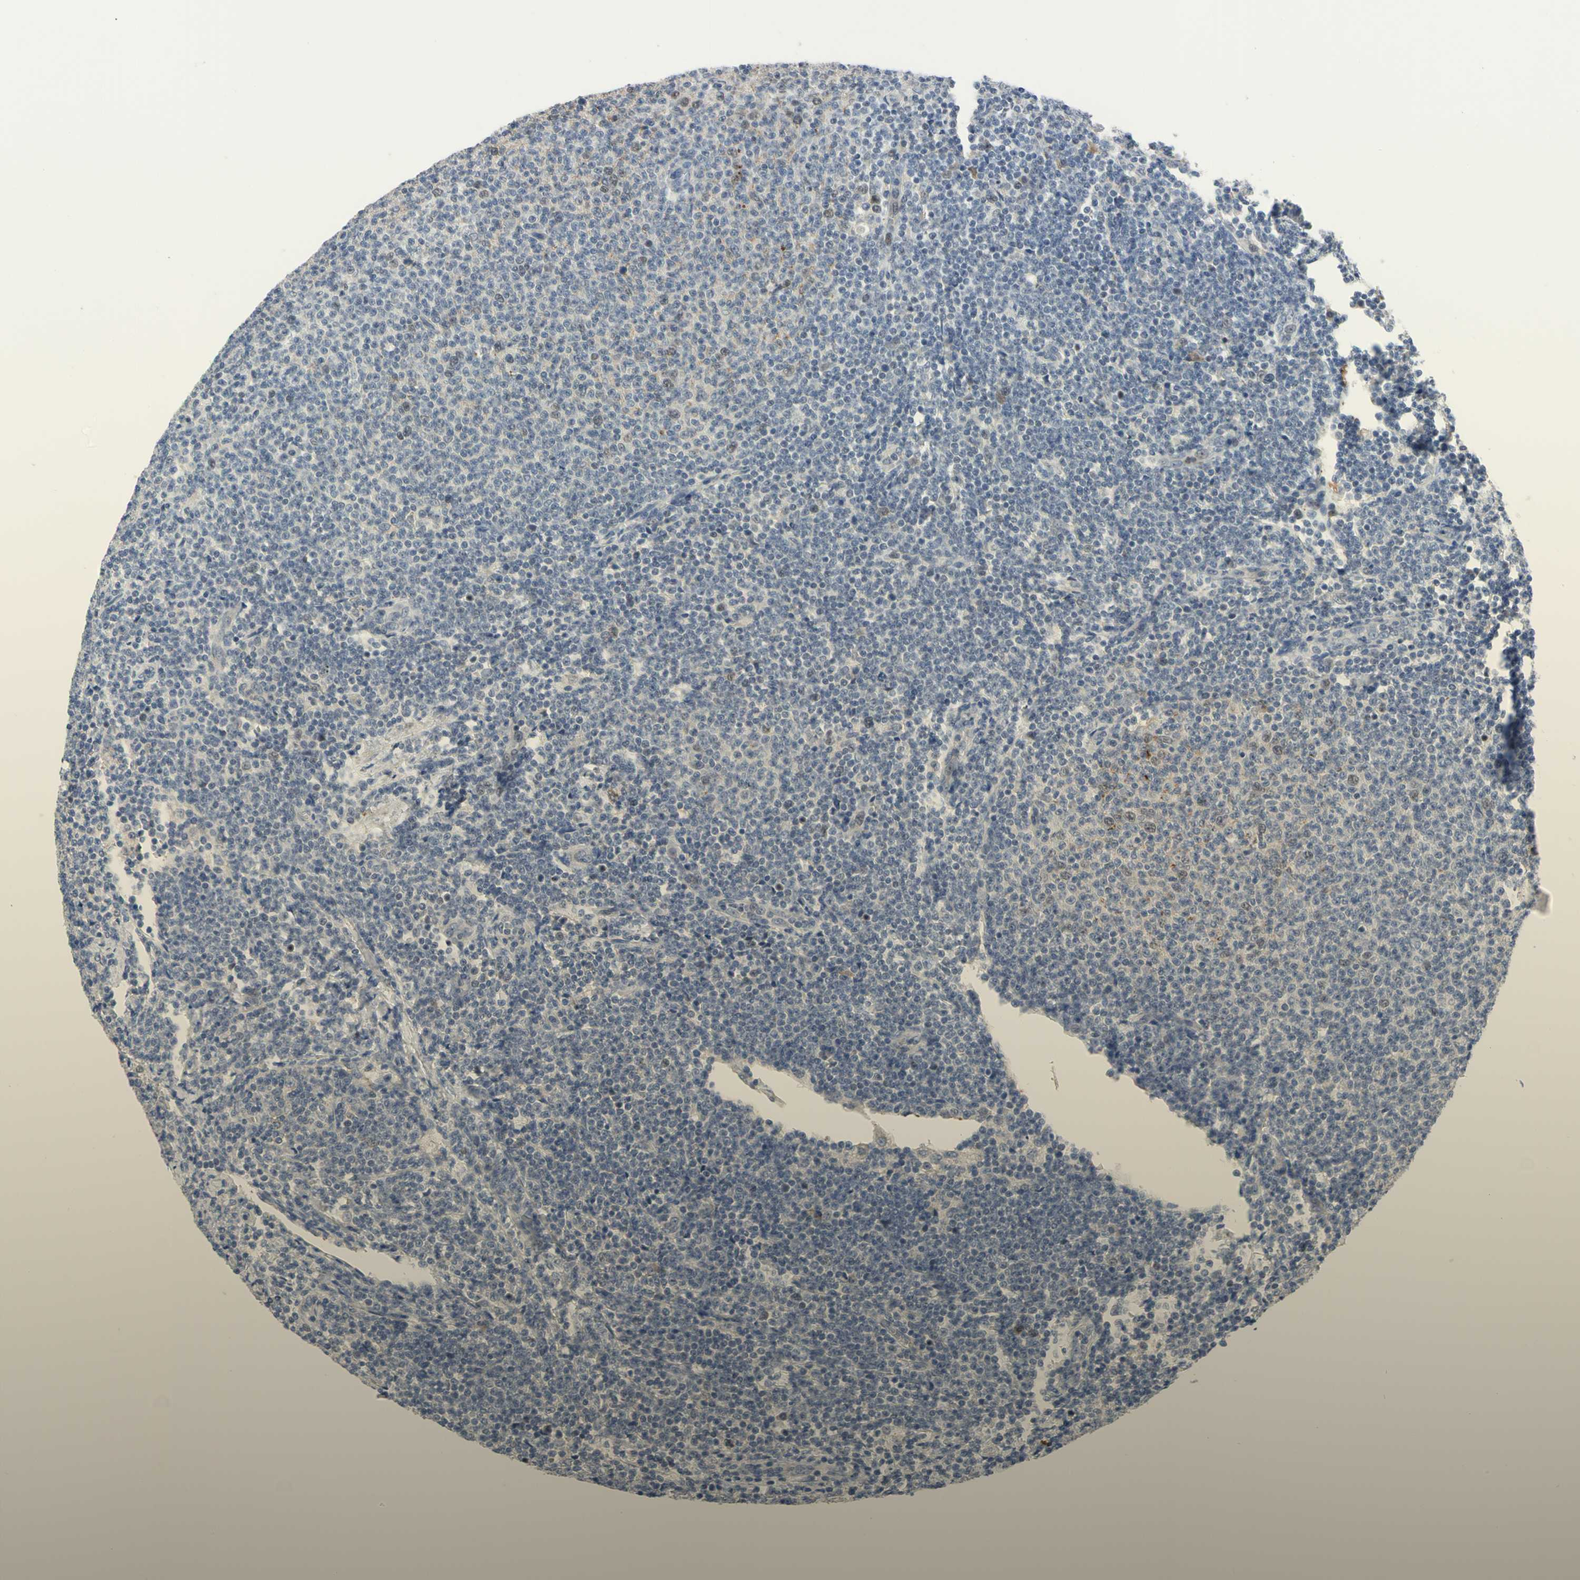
{"staining": {"intensity": "weak", "quantity": "<25%", "location": "nuclear"}, "tissue": "lymphoma", "cell_type": "Tumor cells", "image_type": "cancer", "snomed": [{"axis": "morphology", "description": "Malignant lymphoma, non-Hodgkin's type, Low grade"}, {"axis": "topography", "description": "Lymph node"}], "caption": "High magnification brightfield microscopy of lymphoma stained with DAB (brown) and counterstained with hematoxylin (blue): tumor cells show no significant staining.", "gene": "LHX9", "patient": {"sex": "male", "age": 66}}